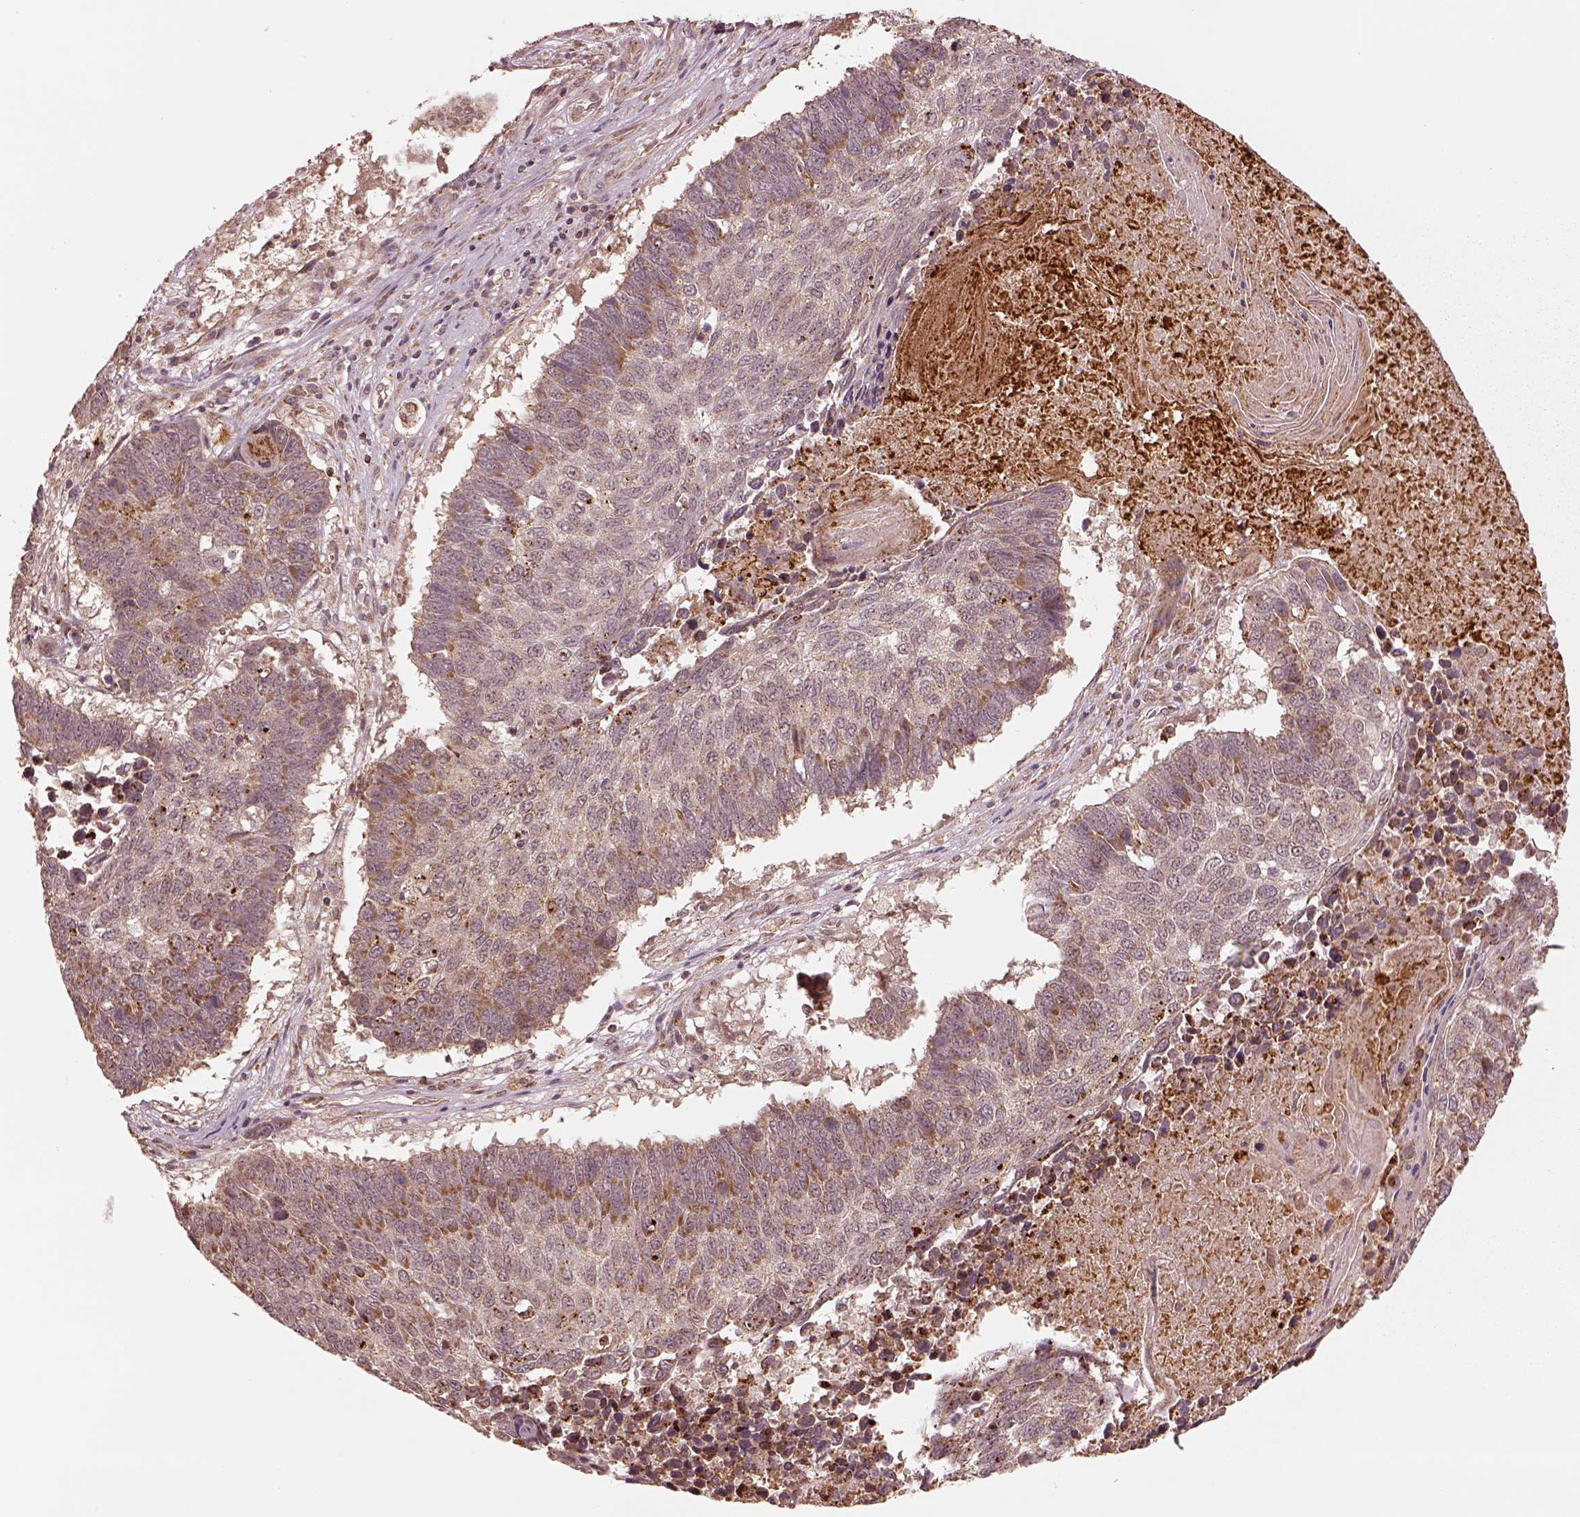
{"staining": {"intensity": "moderate", "quantity": "25%-75%", "location": "cytoplasmic/membranous"}, "tissue": "lung cancer", "cell_type": "Tumor cells", "image_type": "cancer", "snomed": [{"axis": "morphology", "description": "Squamous cell carcinoma, NOS"}, {"axis": "topography", "description": "Lung"}], "caption": "Immunohistochemical staining of lung cancer reveals moderate cytoplasmic/membranous protein expression in about 25%-75% of tumor cells. (Brightfield microscopy of DAB IHC at high magnification).", "gene": "SEL1L3", "patient": {"sex": "male", "age": 73}}